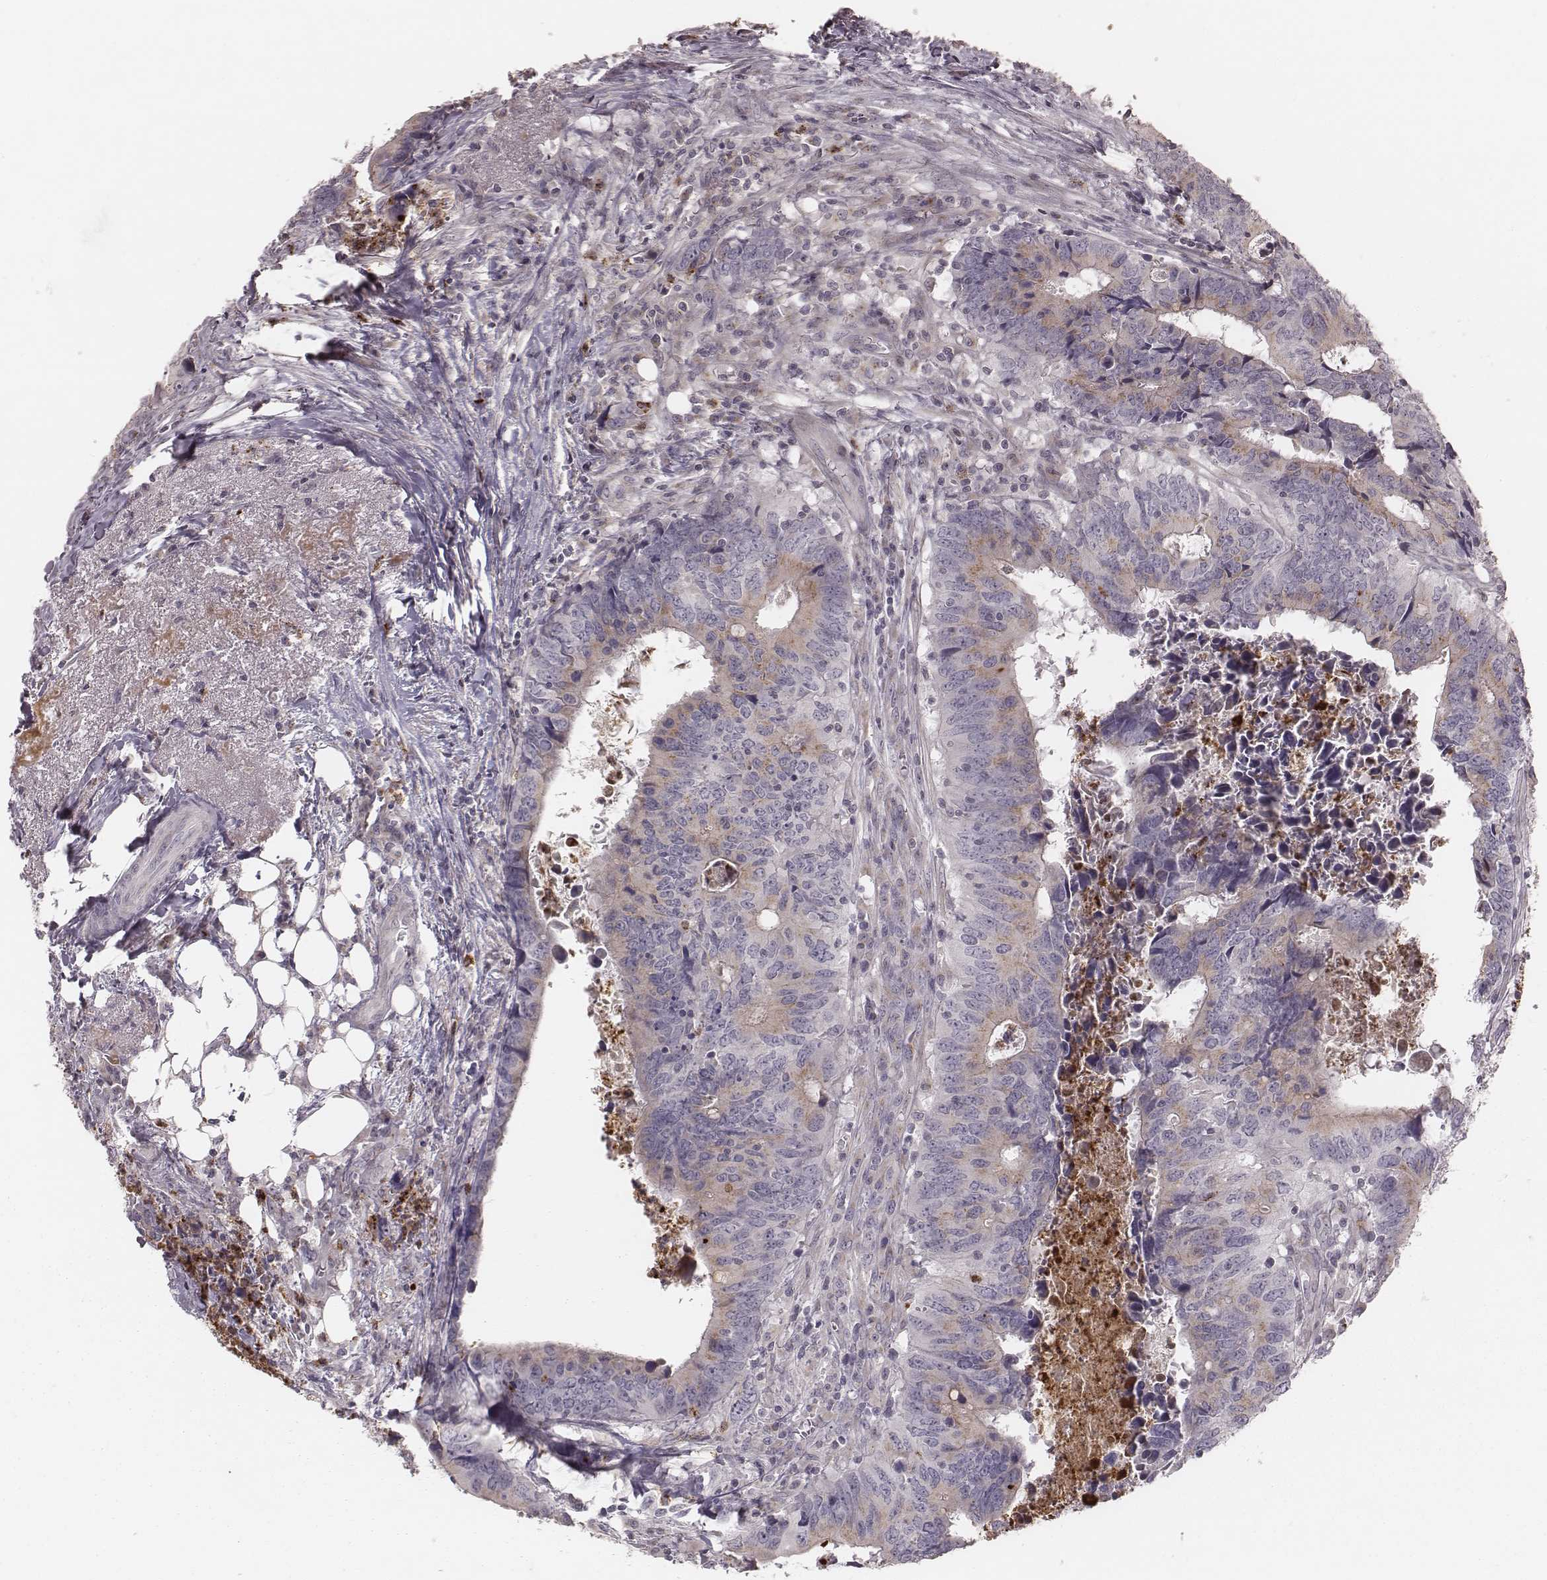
{"staining": {"intensity": "weak", "quantity": ">75%", "location": "cytoplasmic/membranous"}, "tissue": "colorectal cancer", "cell_type": "Tumor cells", "image_type": "cancer", "snomed": [{"axis": "morphology", "description": "Adenocarcinoma, NOS"}, {"axis": "topography", "description": "Colon"}], "caption": "High-power microscopy captured an immunohistochemistry photomicrograph of adenocarcinoma (colorectal), revealing weak cytoplasmic/membranous staining in approximately >75% of tumor cells. Using DAB (brown) and hematoxylin (blue) stains, captured at high magnification using brightfield microscopy.", "gene": "ABCA7", "patient": {"sex": "female", "age": 82}}